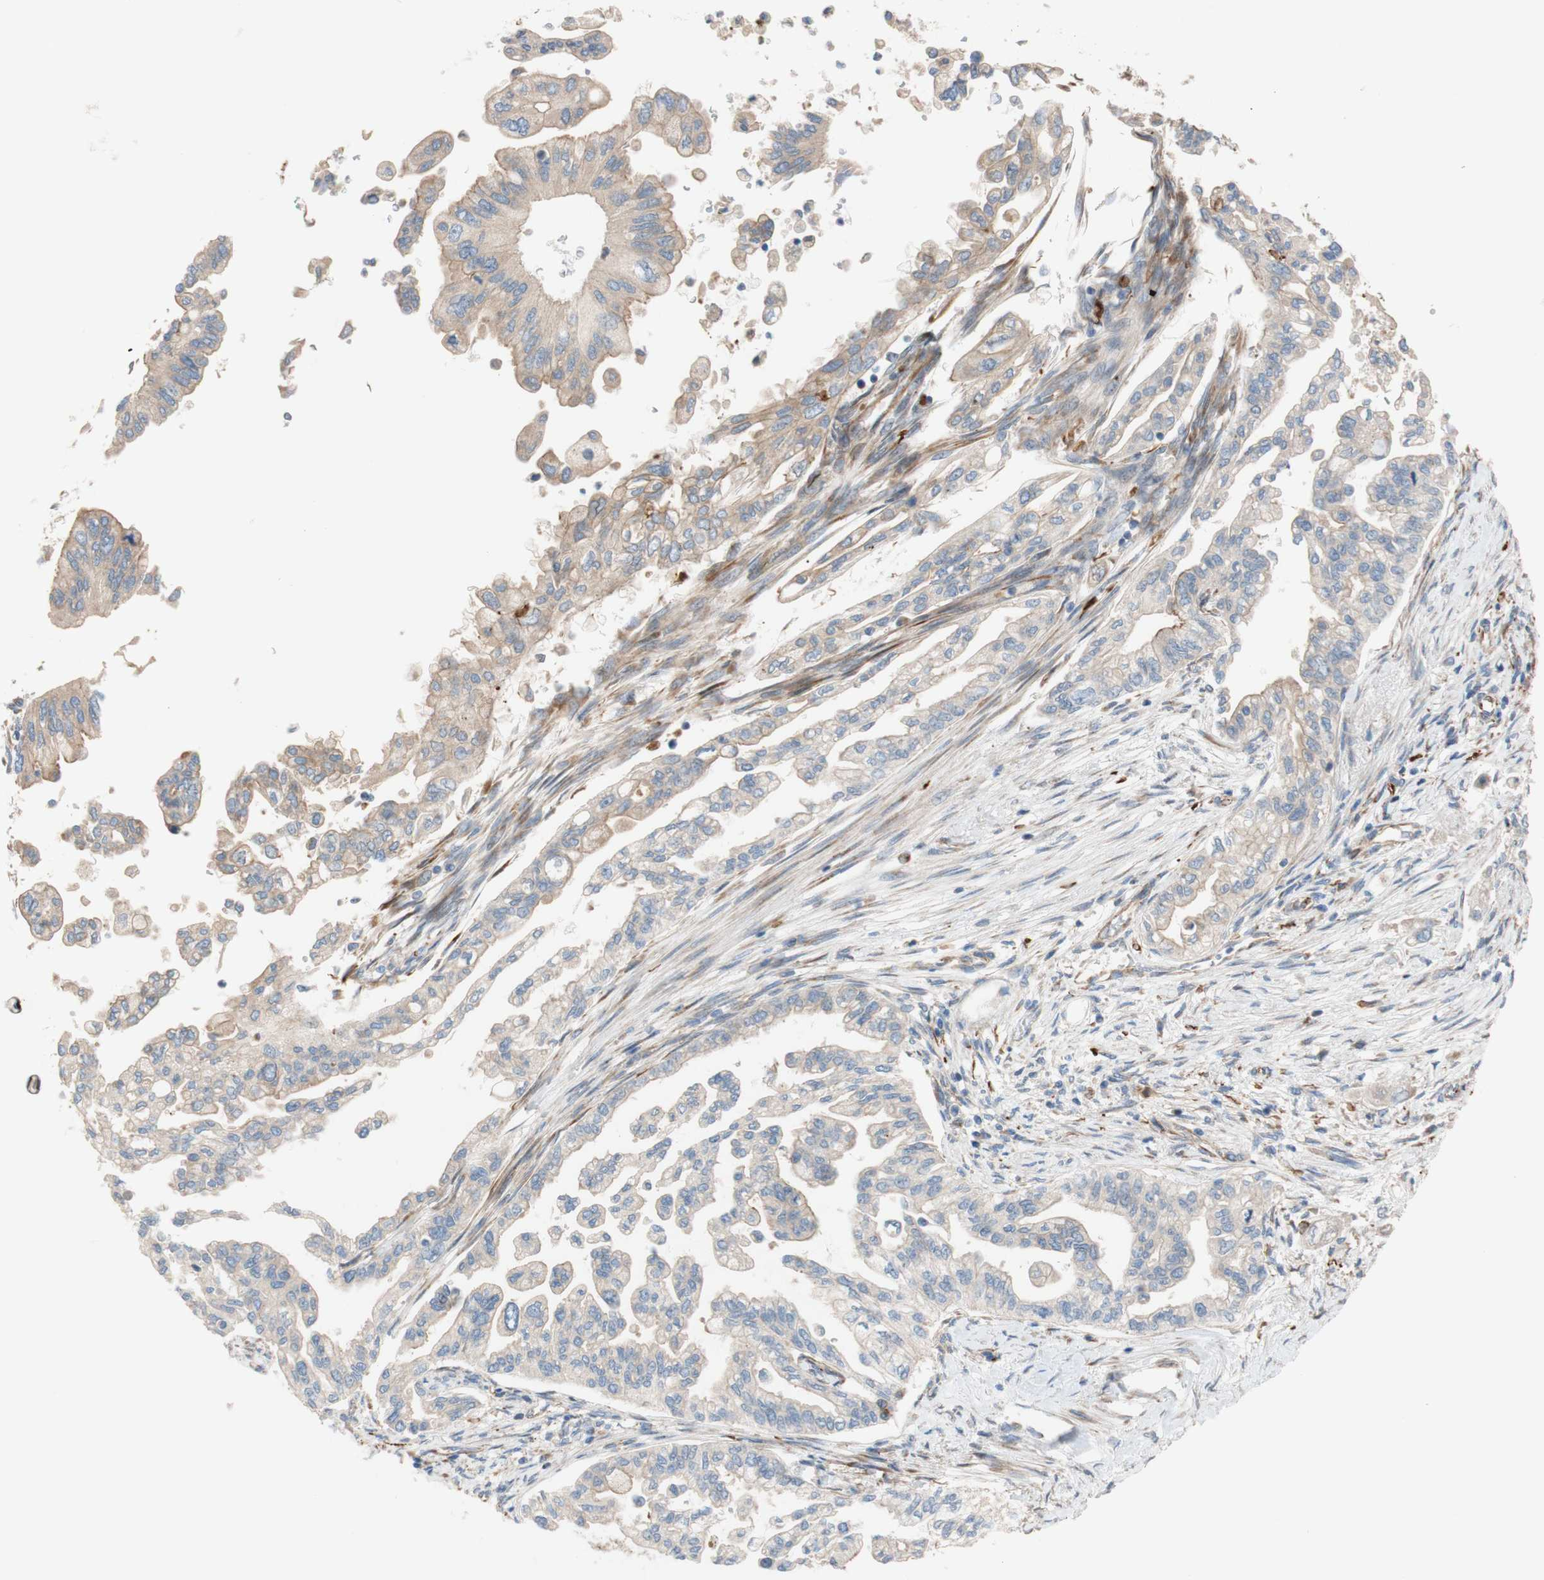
{"staining": {"intensity": "weak", "quantity": ">75%", "location": "cytoplasmic/membranous"}, "tissue": "pancreatic cancer", "cell_type": "Tumor cells", "image_type": "cancer", "snomed": [{"axis": "morphology", "description": "Normal tissue, NOS"}, {"axis": "topography", "description": "Pancreas"}], "caption": "Pancreatic cancer was stained to show a protein in brown. There is low levels of weak cytoplasmic/membranous staining in about >75% of tumor cells. Using DAB (brown) and hematoxylin (blue) stains, captured at high magnification using brightfield microscopy.", "gene": "C1orf43", "patient": {"sex": "male", "age": 42}}